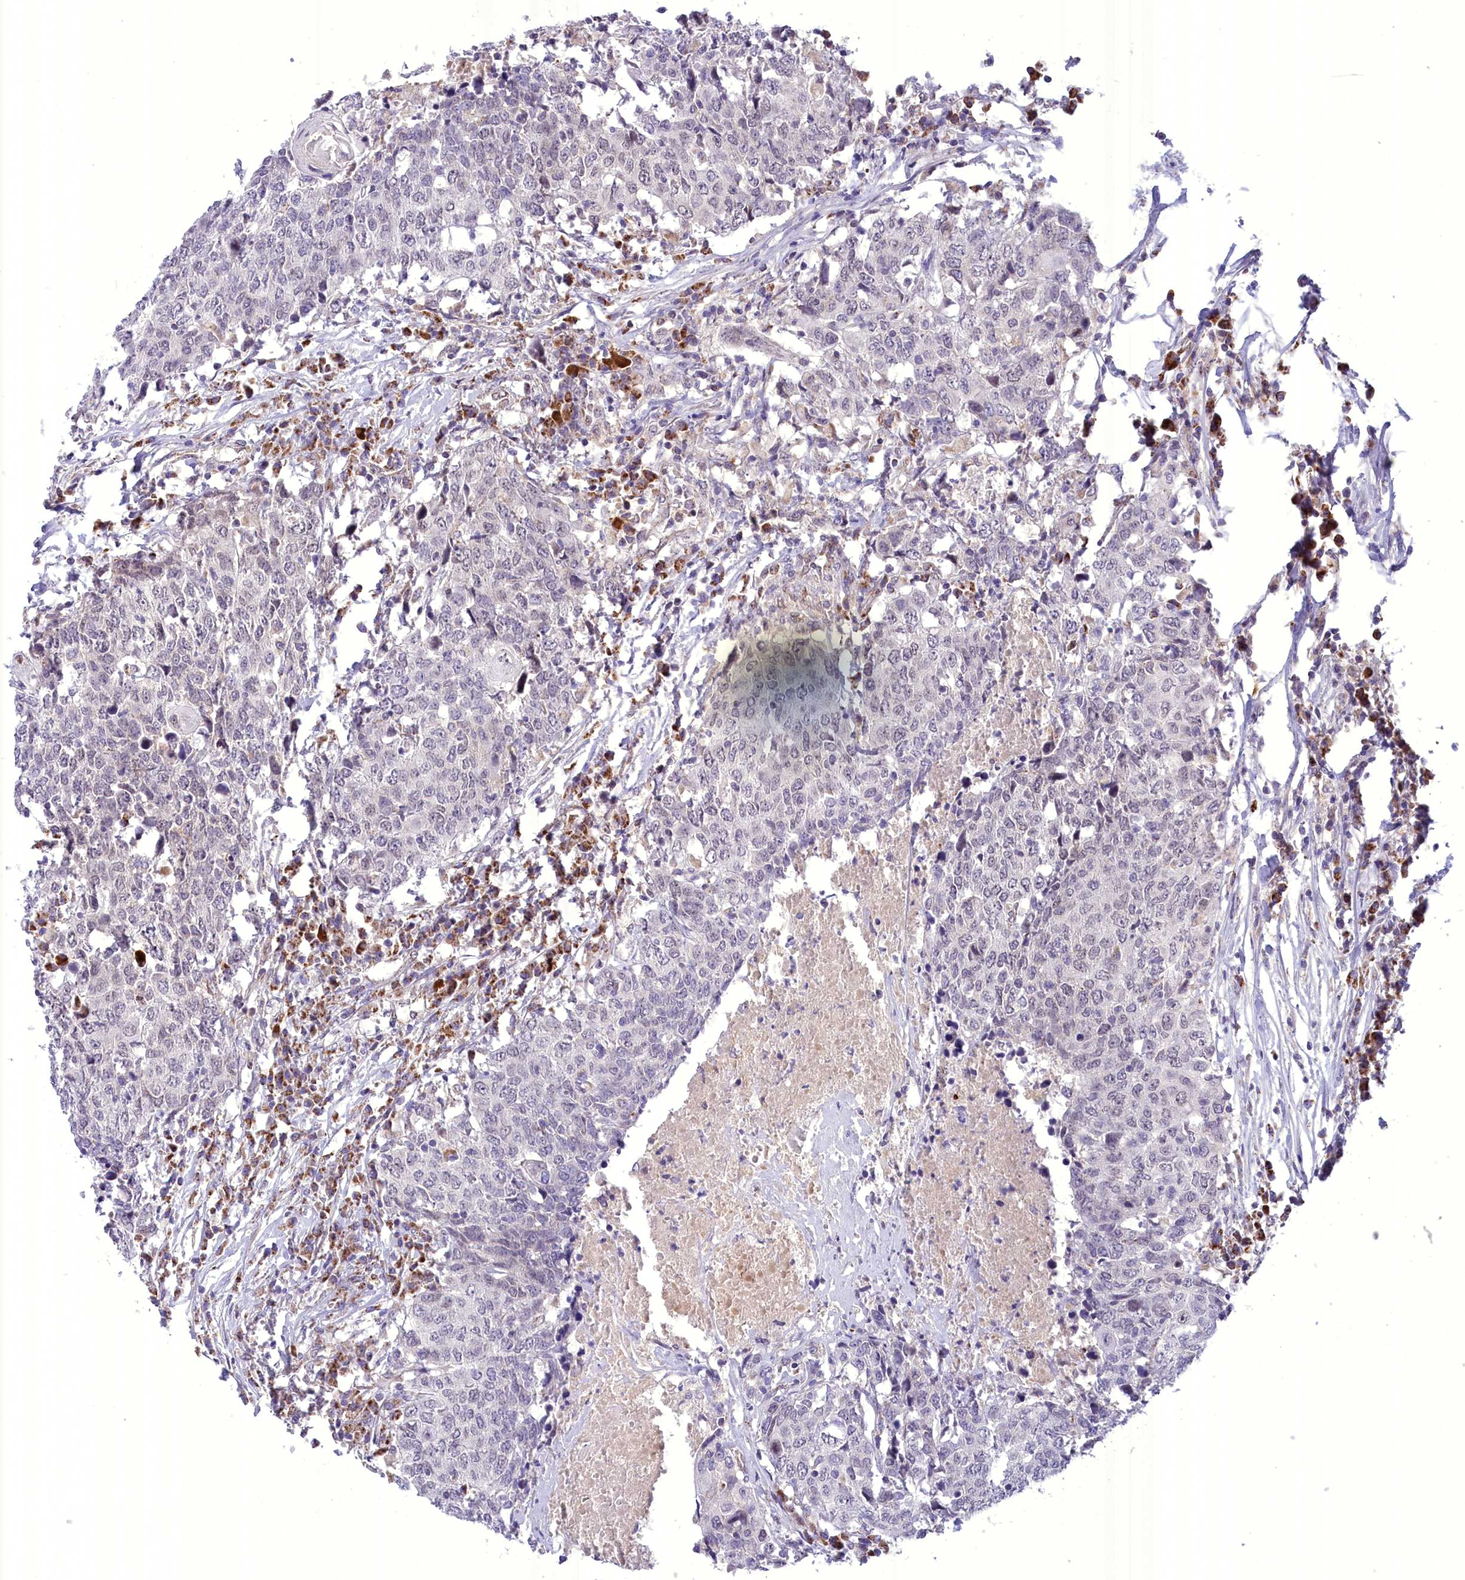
{"staining": {"intensity": "negative", "quantity": "none", "location": "none"}, "tissue": "head and neck cancer", "cell_type": "Tumor cells", "image_type": "cancer", "snomed": [{"axis": "morphology", "description": "Squamous cell carcinoma, NOS"}, {"axis": "topography", "description": "Head-Neck"}], "caption": "Tumor cells are negative for protein expression in human head and neck cancer. The staining was performed using DAB to visualize the protein expression in brown, while the nuclei were stained in blue with hematoxylin (Magnification: 20x).", "gene": "FAM149B1", "patient": {"sex": "male", "age": 66}}